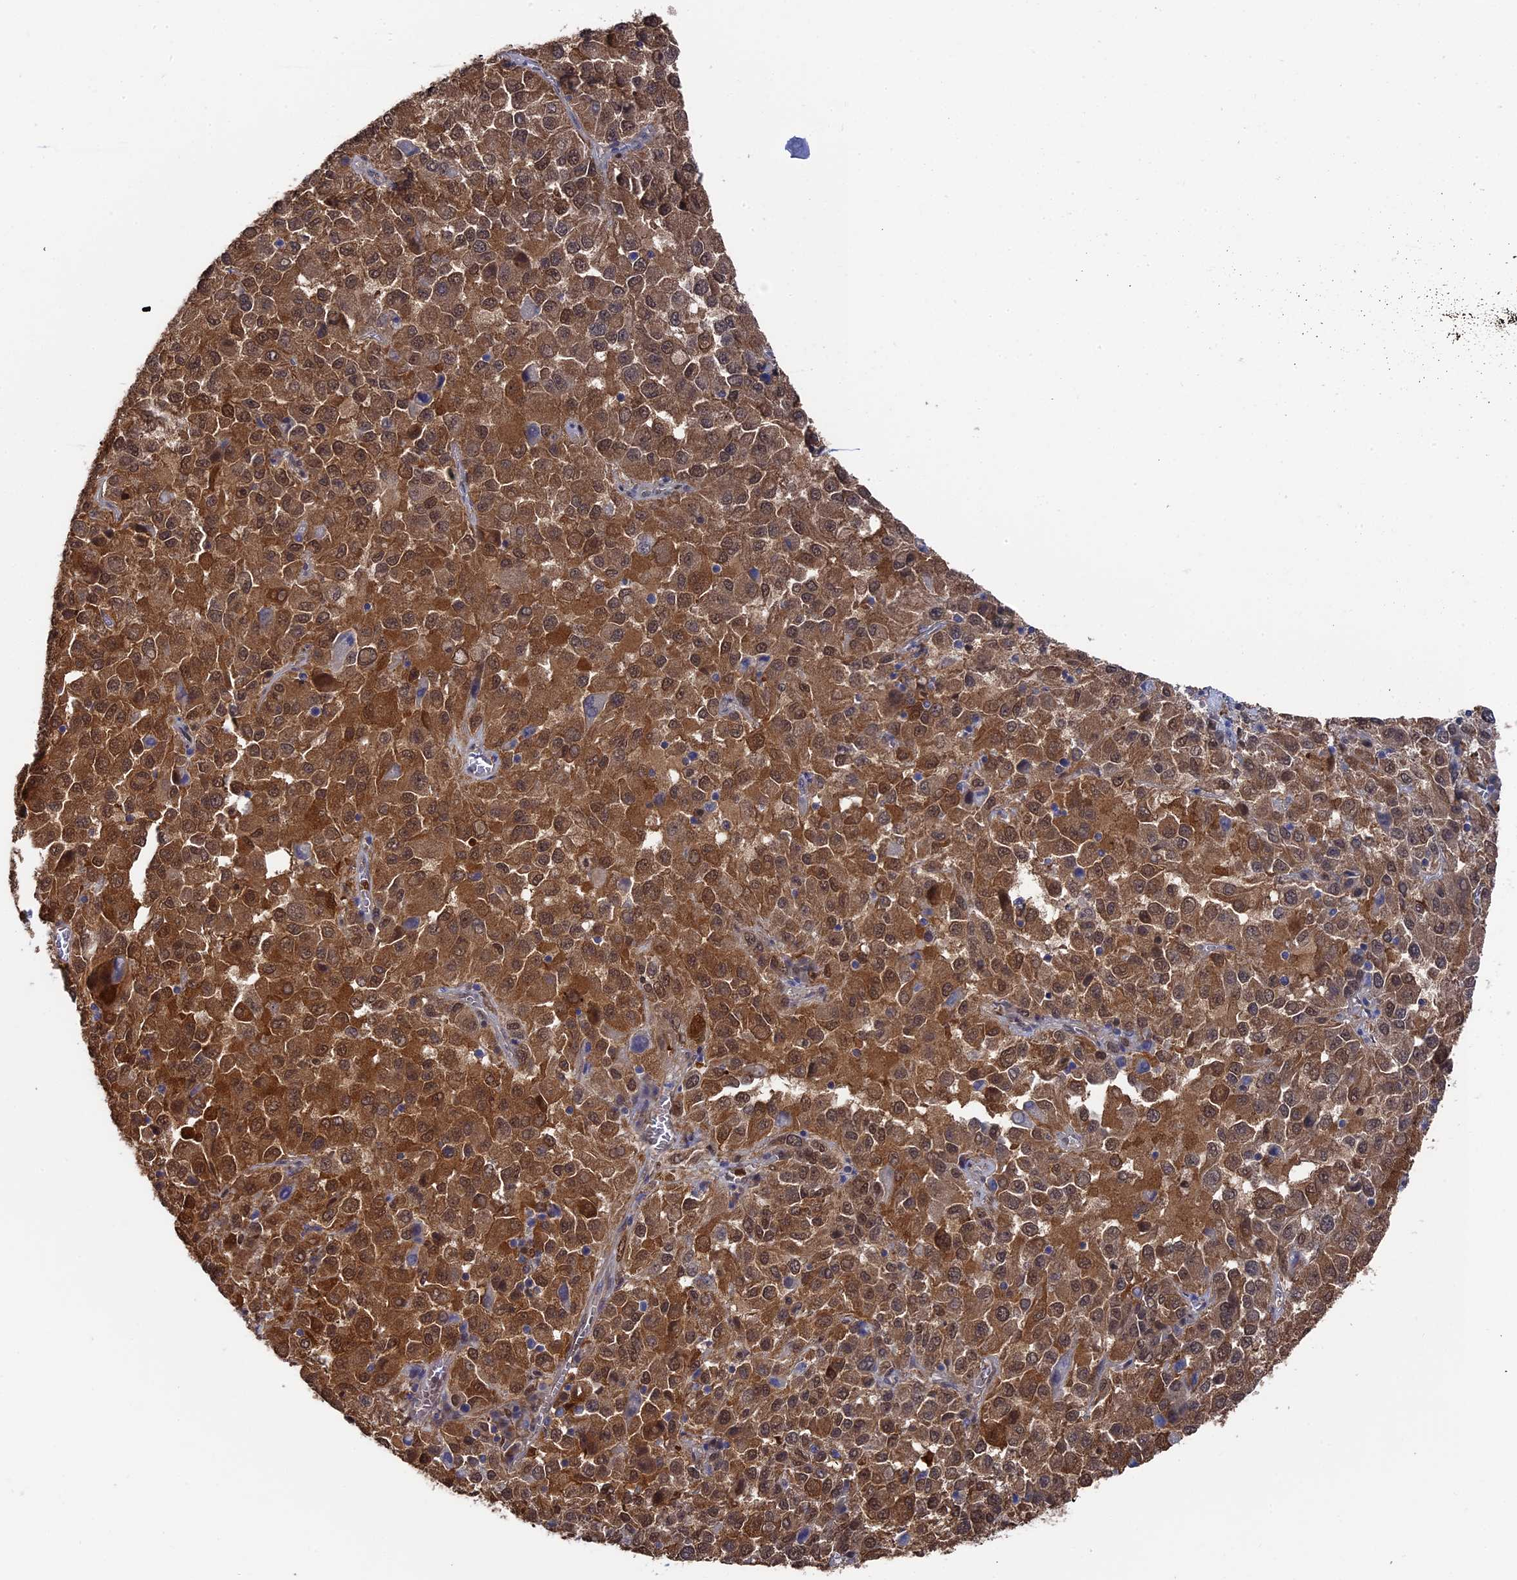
{"staining": {"intensity": "strong", "quantity": ">75%", "location": "cytoplasmic/membranous,nuclear"}, "tissue": "melanoma", "cell_type": "Tumor cells", "image_type": "cancer", "snomed": [{"axis": "morphology", "description": "Malignant melanoma, Metastatic site"}, {"axis": "topography", "description": "Lung"}], "caption": "About >75% of tumor cells in malignant melanoma (metastatic site) demonstrate strong cytoplasmic/membranous and nuclear protein staining as visualized by brown immunohistochemical staining.", "gene": "RNH1", "patient": {"sex": "male", "age": 64}}